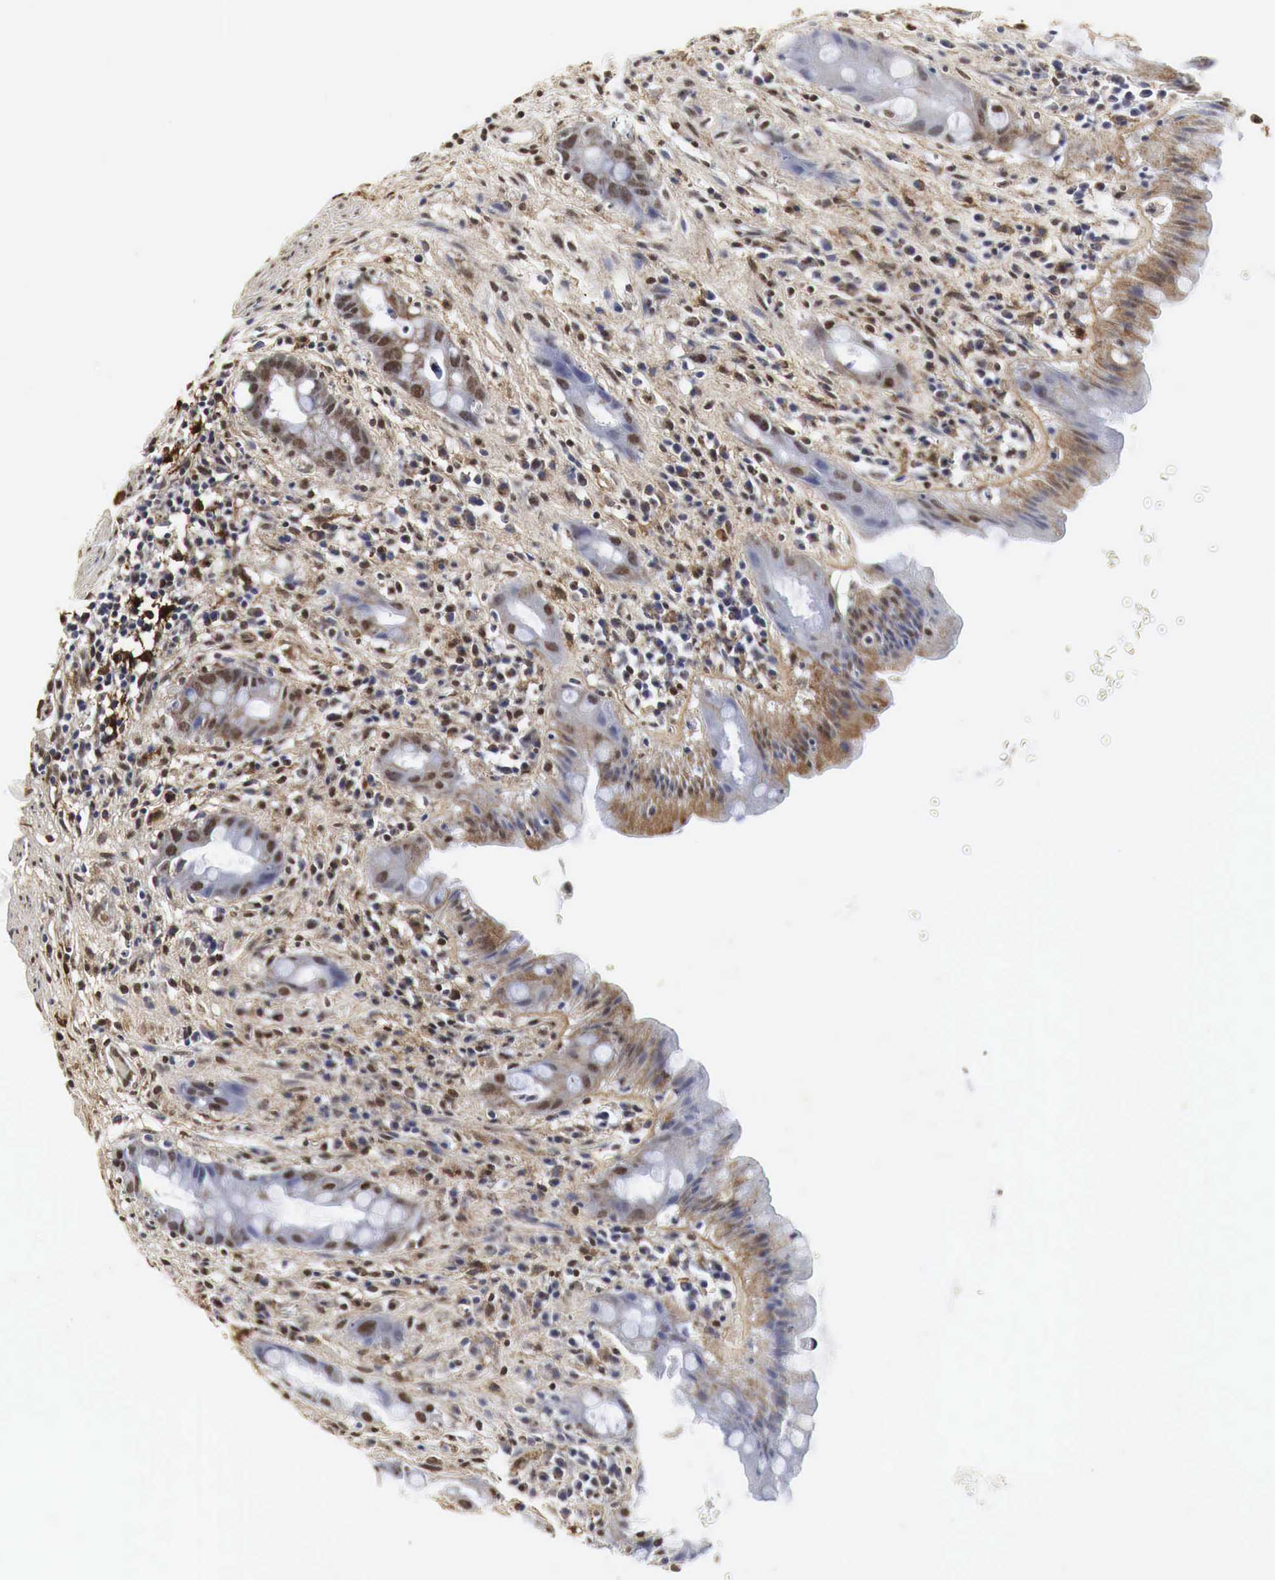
{"staining": {"intensity": "moderate", "quantity": "25%-75%", "location": "cytoplasmic/membranous,nuclear"}, "tissue": "rectum", "cell_type": "Glandular cells", "image_type": "normal", "snomed": [{"axis": "morphology", "description": "Normal tissue, NOS"}, {"axis": "topography", "description": "Rectum"}], "caption": "Glandular cells show medium levels of moderate cytoplasmic/membranous,nuclear positivity in approximately 25%-75% of cells in normal rectum. (DAB (3,3'-diaminobenzidine) = brown stain, brightfield microscopy at high magnification).", "gene": "SPIN1", "patient": {"sex": "male", "age": 65}}